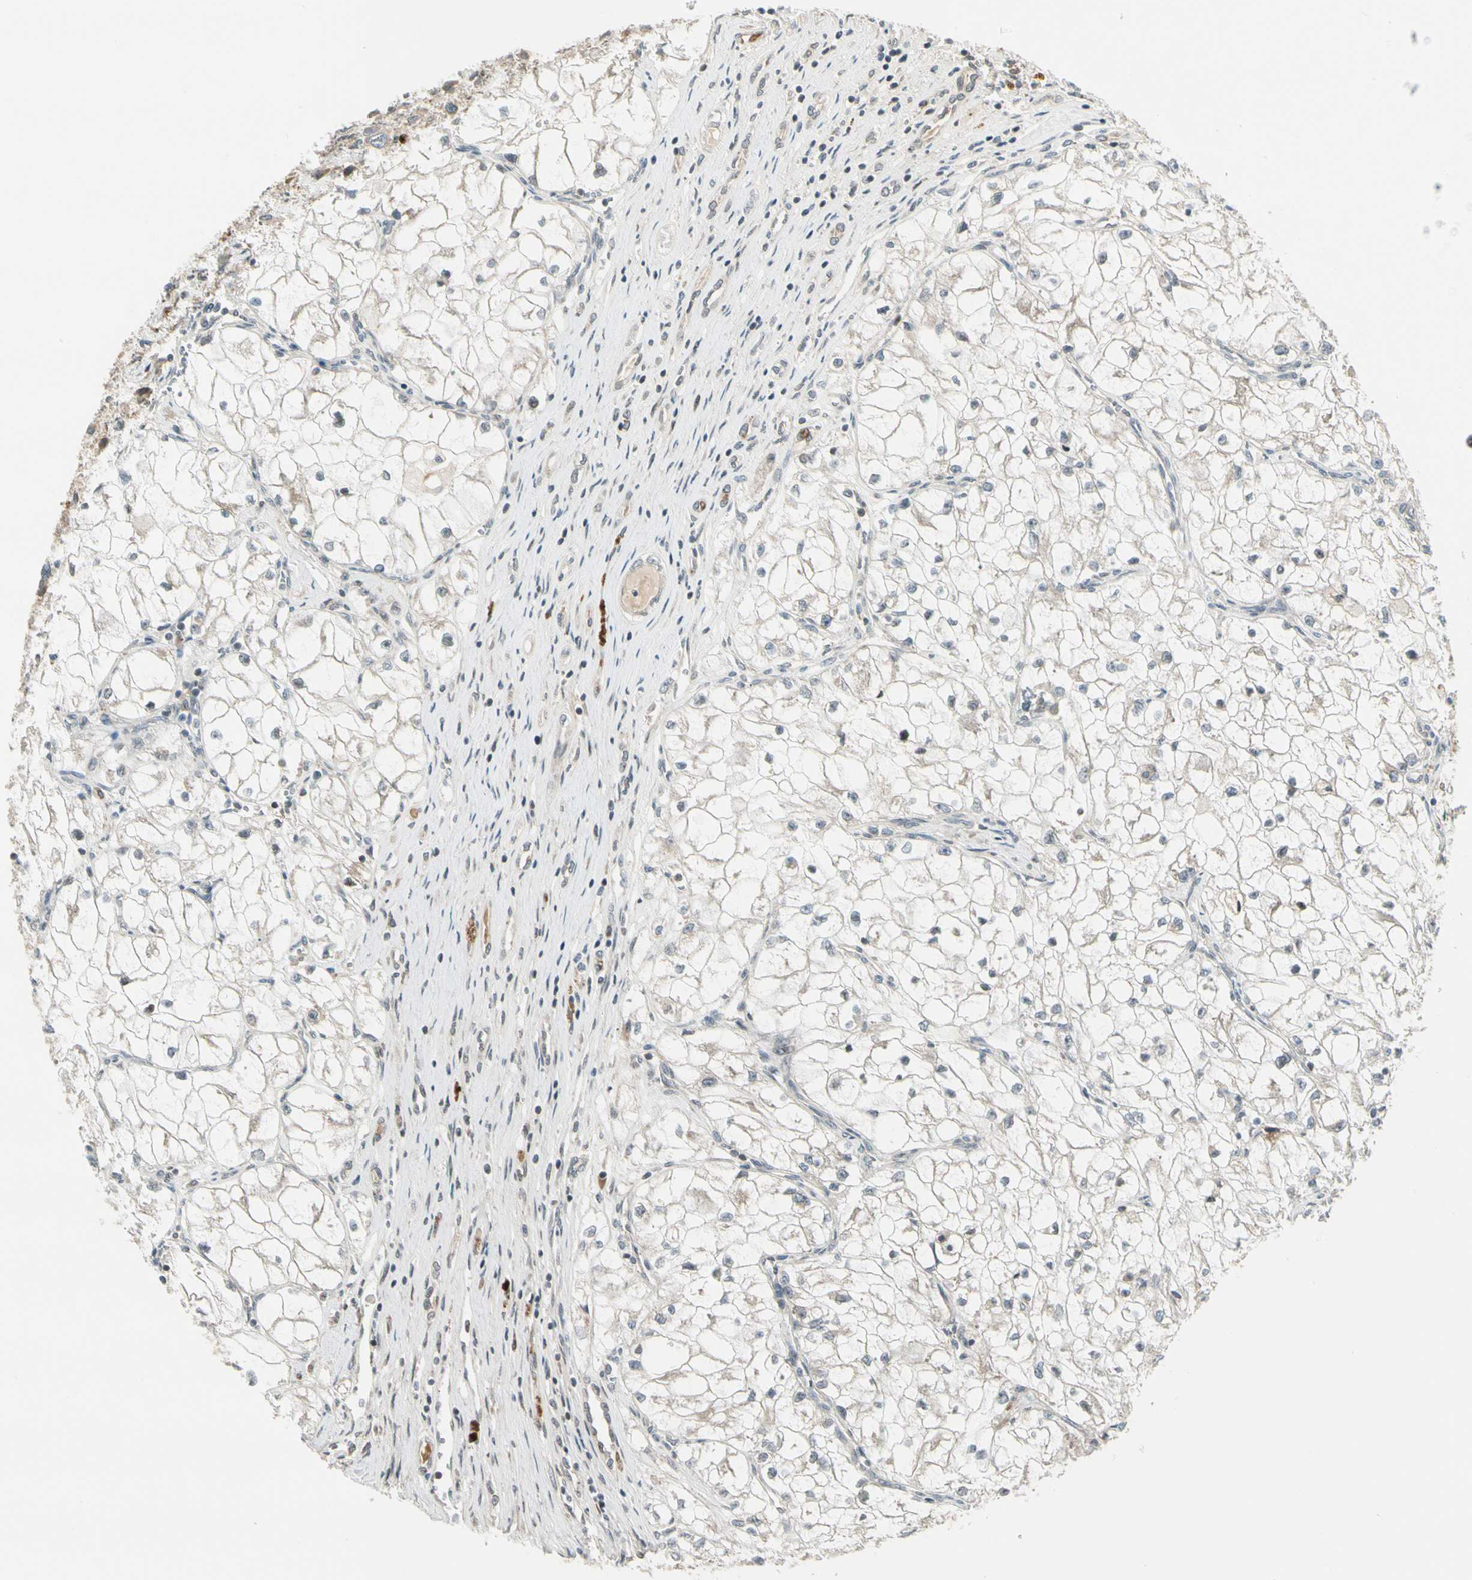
{"staining": {"intensity": "weak", "quantity": "<25%", "location": "cytoplasmic/membranous"}, "tissue": "renal cancer", "cell_type": "Tumor cells", "image_type": "cancer", "snomed": [{"axis": "morphology", "description": "Adenocarcinoma, NOS"}, {"axis": "topography", "description": "Kidney"}], "caption": "DAB immunohistochemical staining of human adenocarcinoma (renal) demonstrates no significant expression in tumor cells.", "gene": "TRIO", "patient": {"sex": "female", "age": 70}}